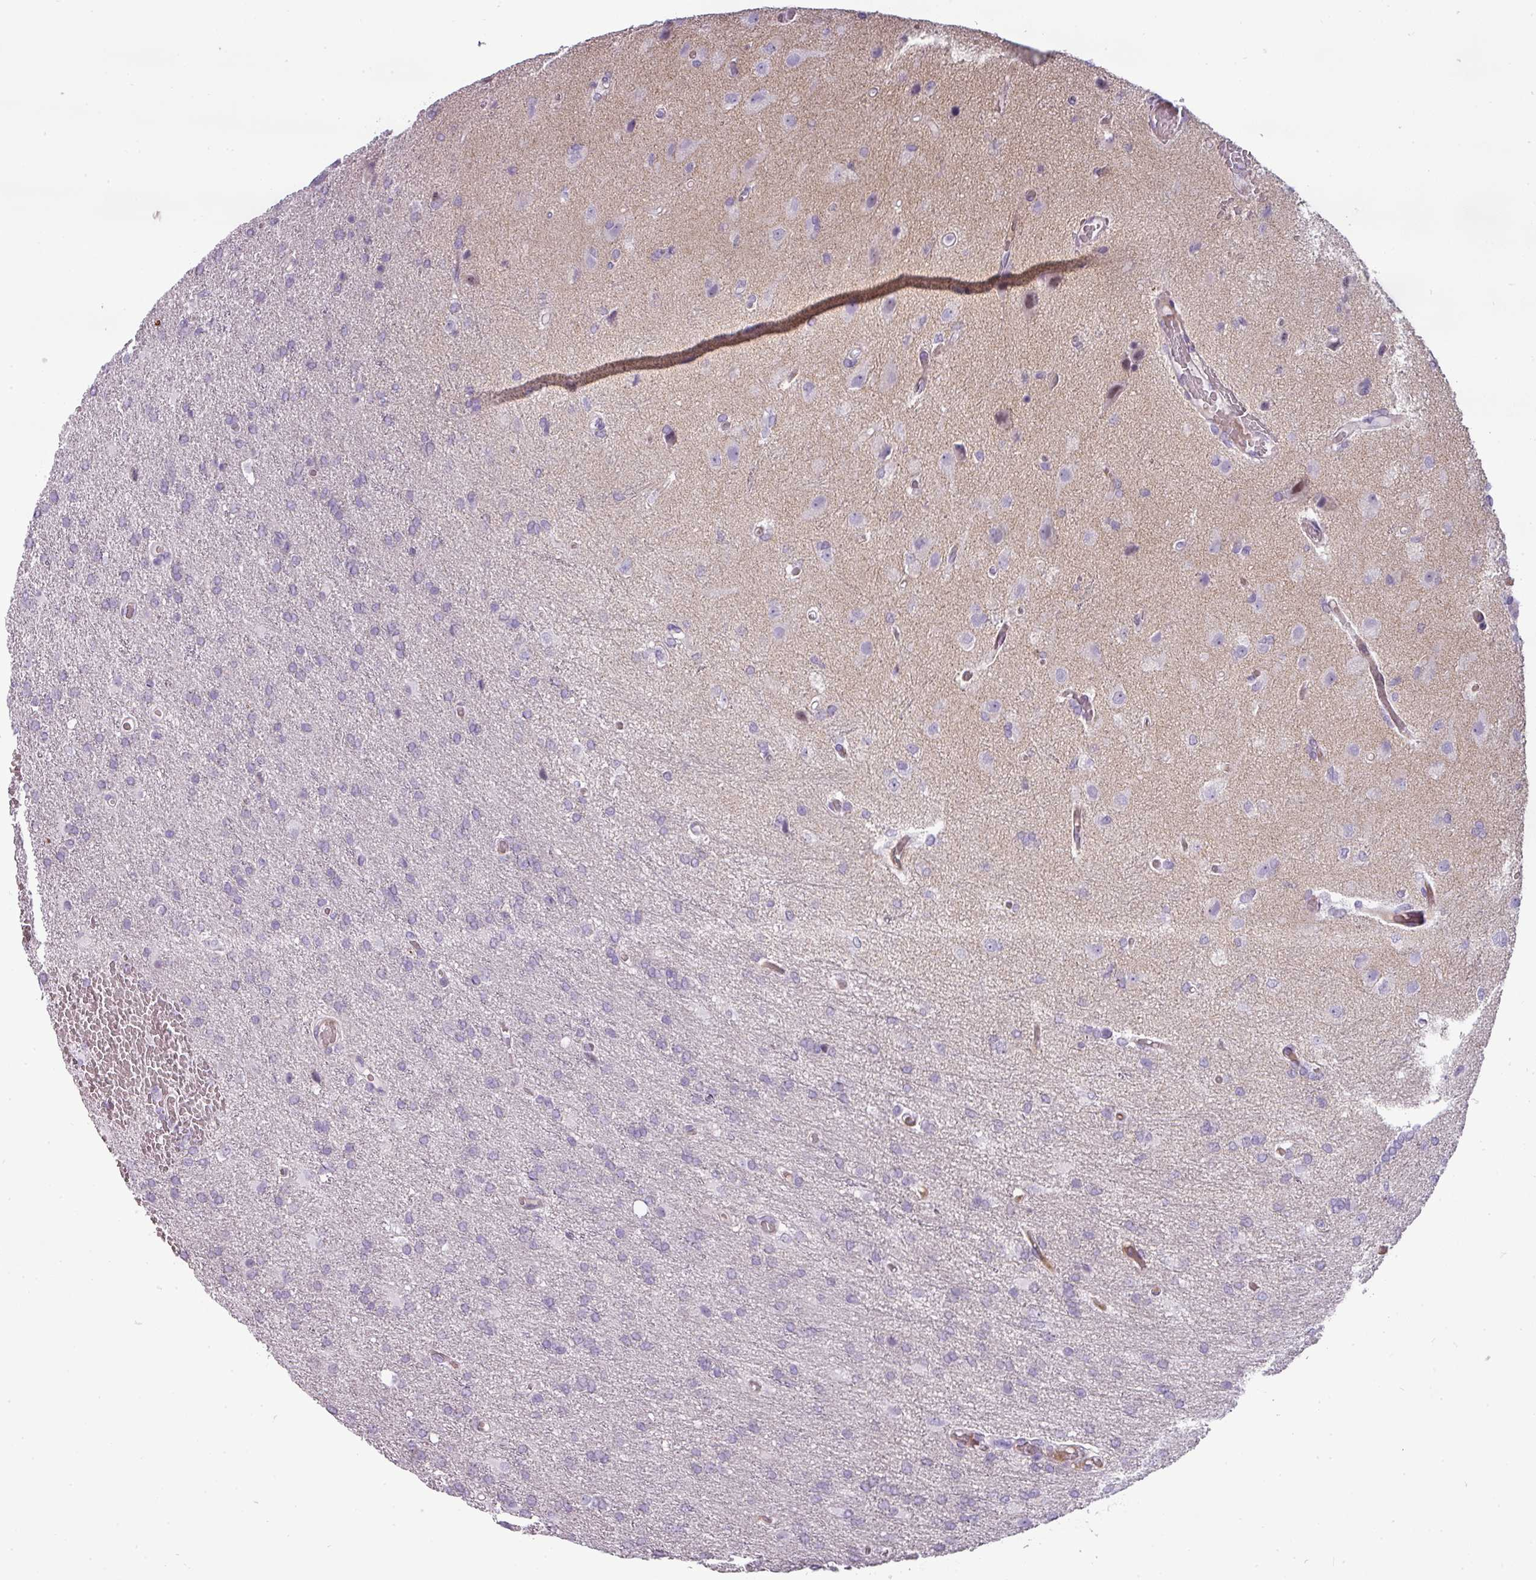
{"staining": {"intensity": "negative", "quantity": "none", "location": "none"}, "tissue": "glioma", "cell_type": "Tumor cells", "image_type": "cancer", "snomed": [{"axis": "morphology", "description": "Glioma, malignant, High grade"}, {"axis": "topography", "description": "Brain"}], "caption": "Tumor cells are negative for protein expression in human malignant glioma (high-grade).", "gene": "CHRDL1", "patient": {"sex": "female", "age": 74}}